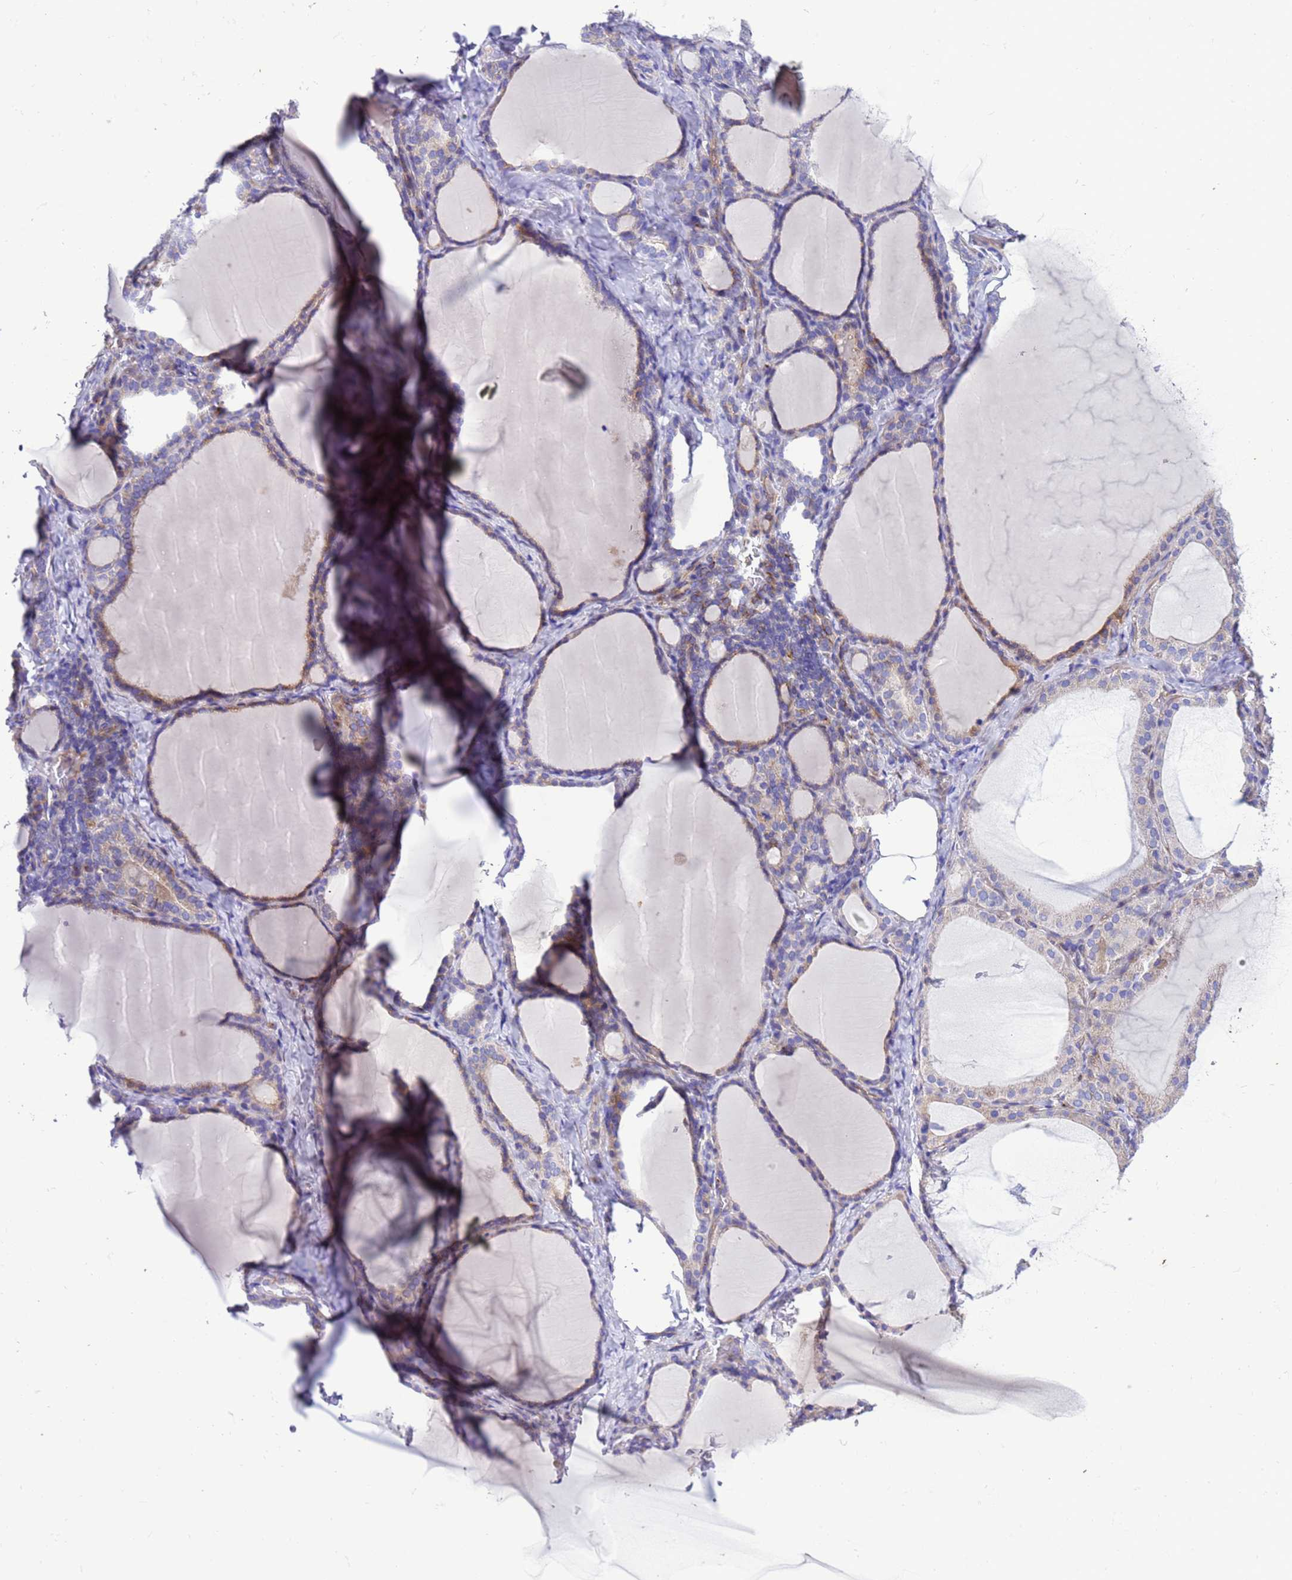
{"staining": {"intensity": "weak", "quantity": "25%-75%", "location": "cytoplasmic/membranous"}, "tissue": "thyroid gland", "cell_type": "Glandular cells", "image_type": "normal", "snomed": [{"axis": "morphology", "description": "Normal tissue, NOS"}, {"axis": "topography", "description": "Thyroid gland"}], "caption": "Brown immunohistochemical staining in normal human thyroid gland reveals weak cytoplasmic/membranous positivity in approximately 25%-75% of glandular cells.", "gene": "KICS2", "patient": {"sex": "female", "age": 39}}